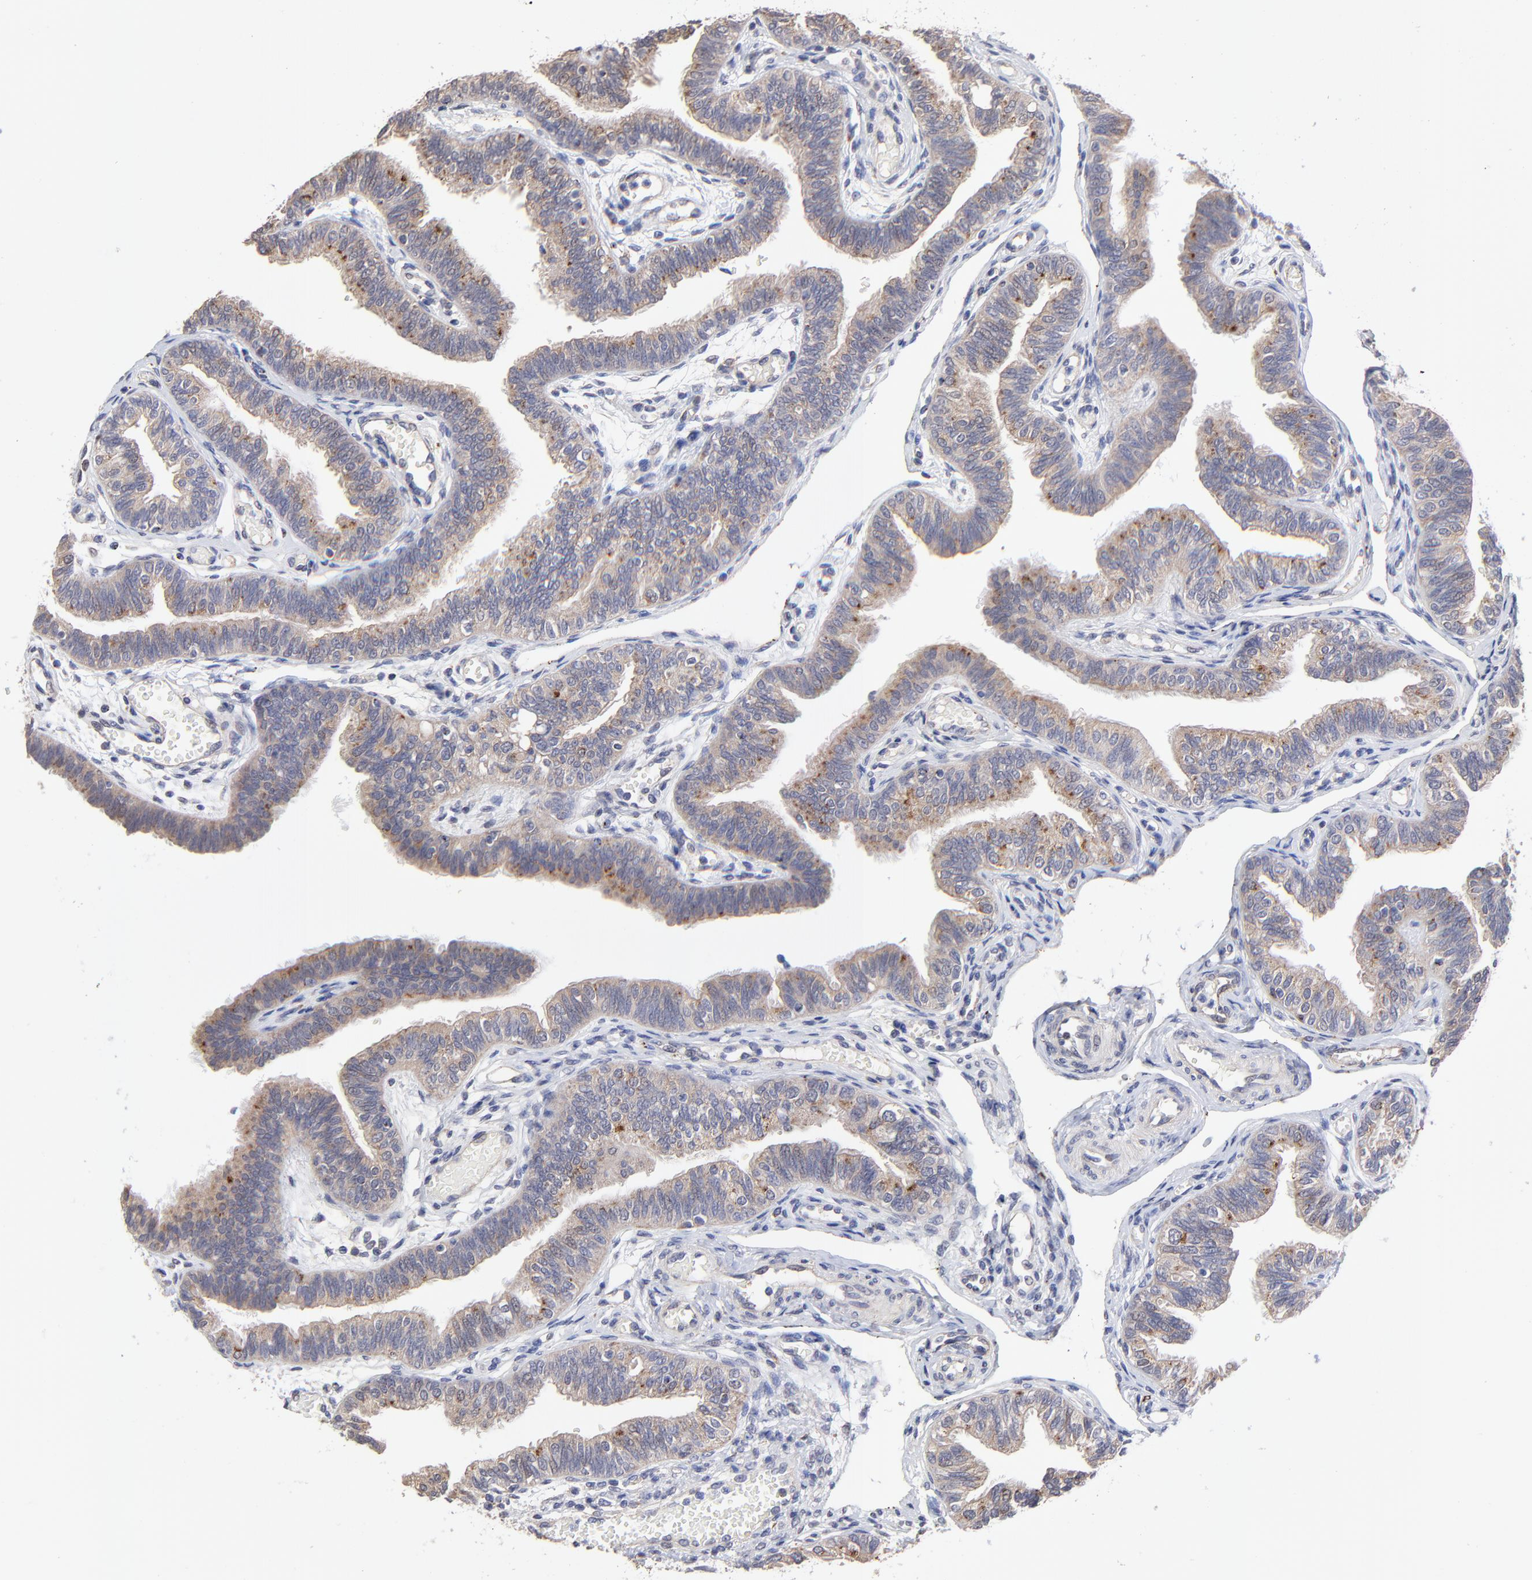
{"staining": {"intensity": "moderate", "quantity": "<25%", "location": "cytoplasmic/membranous"}, "tissue": "fallopian tube", "cell_type": "Glandular cells", "image_type": "normal", "snomed": [{"axis": "morphology", "description": "Normal tissue, NOS"}, {"axis": "morphology", "description": "Dermoid, NOS"}, {"axis": "topography", "description": "Fallopian tube"}], "caption": "Moderate cytoplasmic/membranous protein staining is present in approximately <25% of glandular cells in fallopian tube. The staining was performed using DAB (3,3'-diaminobenzidine), with brown indicating positive protein expression. Nuclei are stained blue with hematoxylin.", "gene": "PDE4B", "patient": {"sex": "female", "age": 33}}